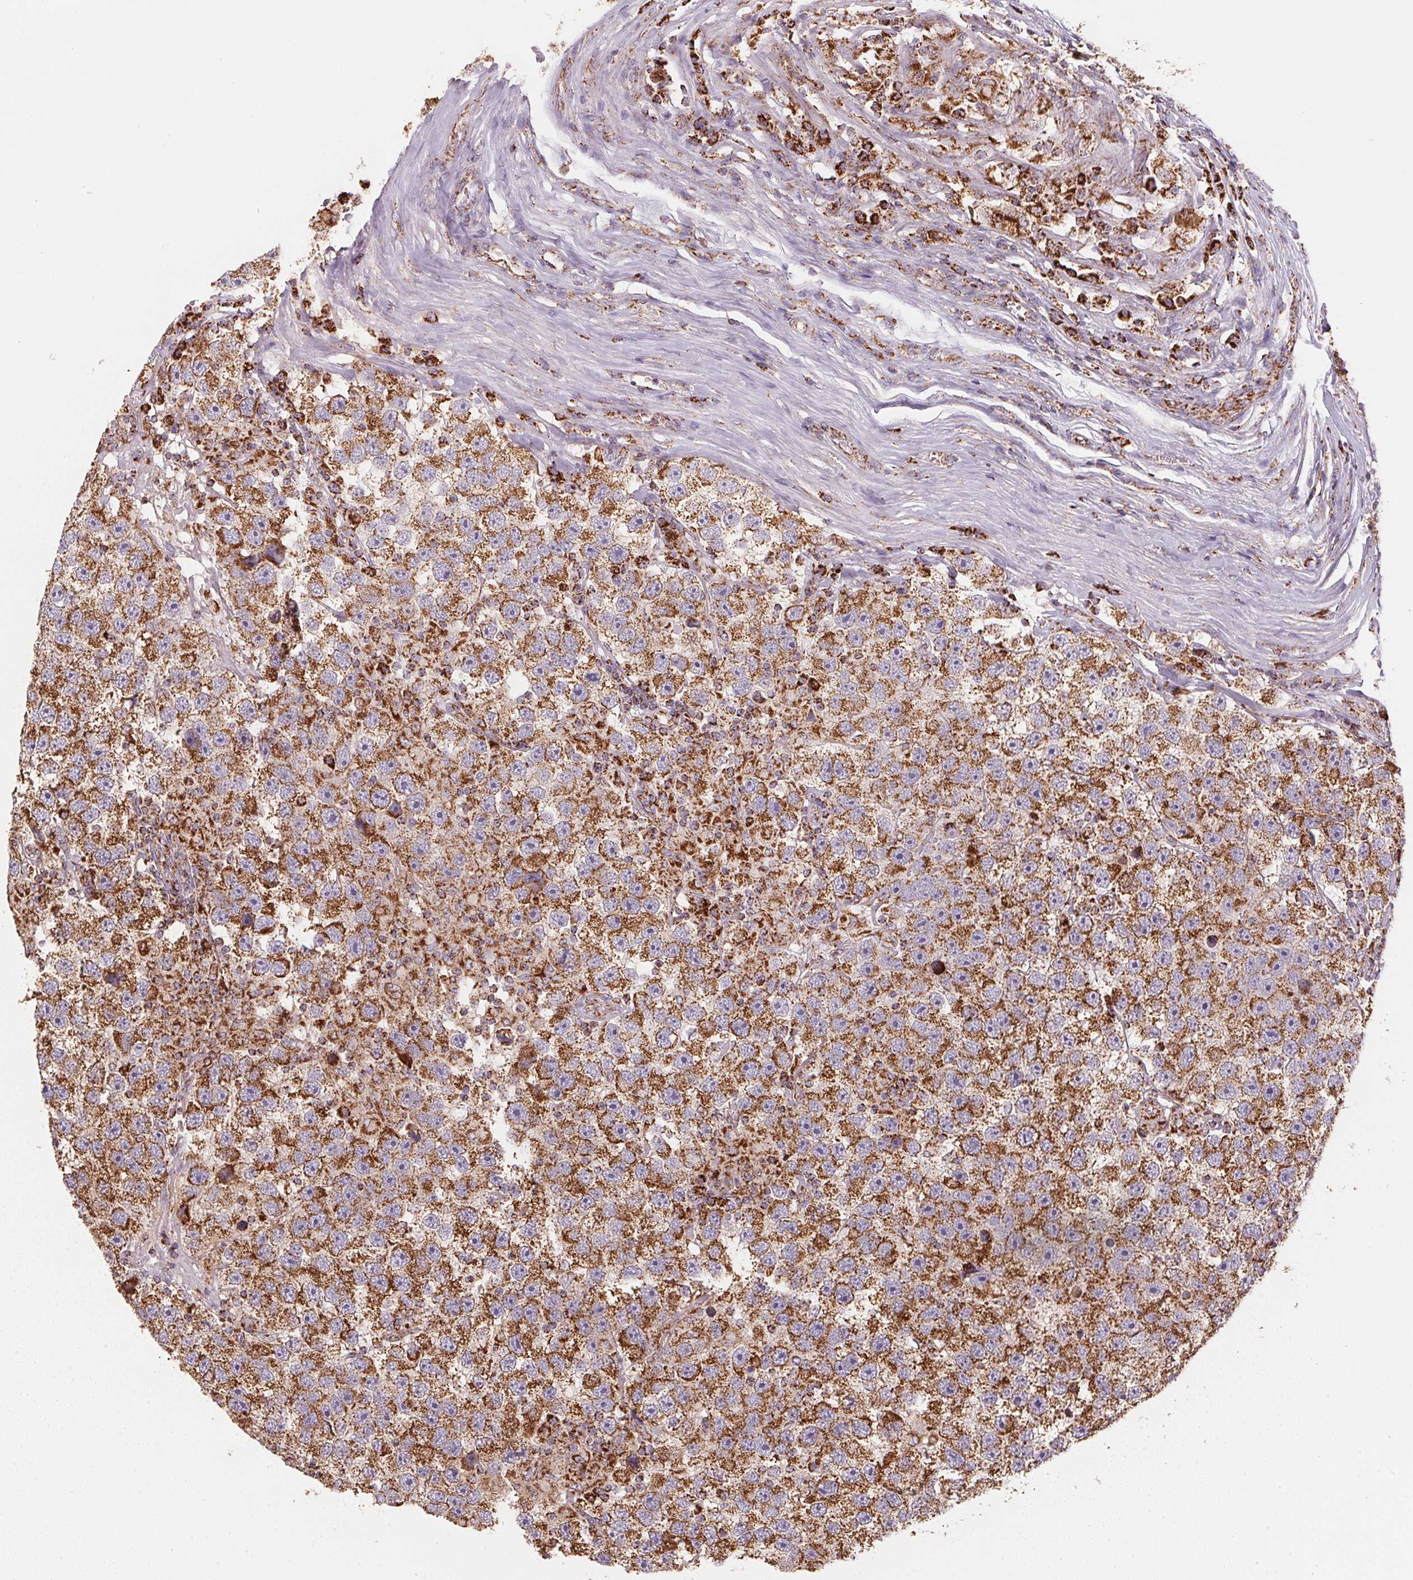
{"staining": {"intensity": "strong", "quantity": ">75%", "location": "cytoplasmic/membranous"}, "tissue": "testis cancer", "cell_type": "Tumor cells", "image_type": "cancer", "snomed": [{"axis": "morphology", "description": "Seminoma, NOS"}, {"axis": "topography", "description": "Testis"}], "caption": "Immunohistochemistry (IHC) photomicrograph of human testis cancer stained for a protein (brown), which exhibits high levels of strong cytoplasmic/membranous positivity in approximately >75% of tumor cells.", "gene": "NDUFS2", "patient": {"sex": "male", "age": 26}}